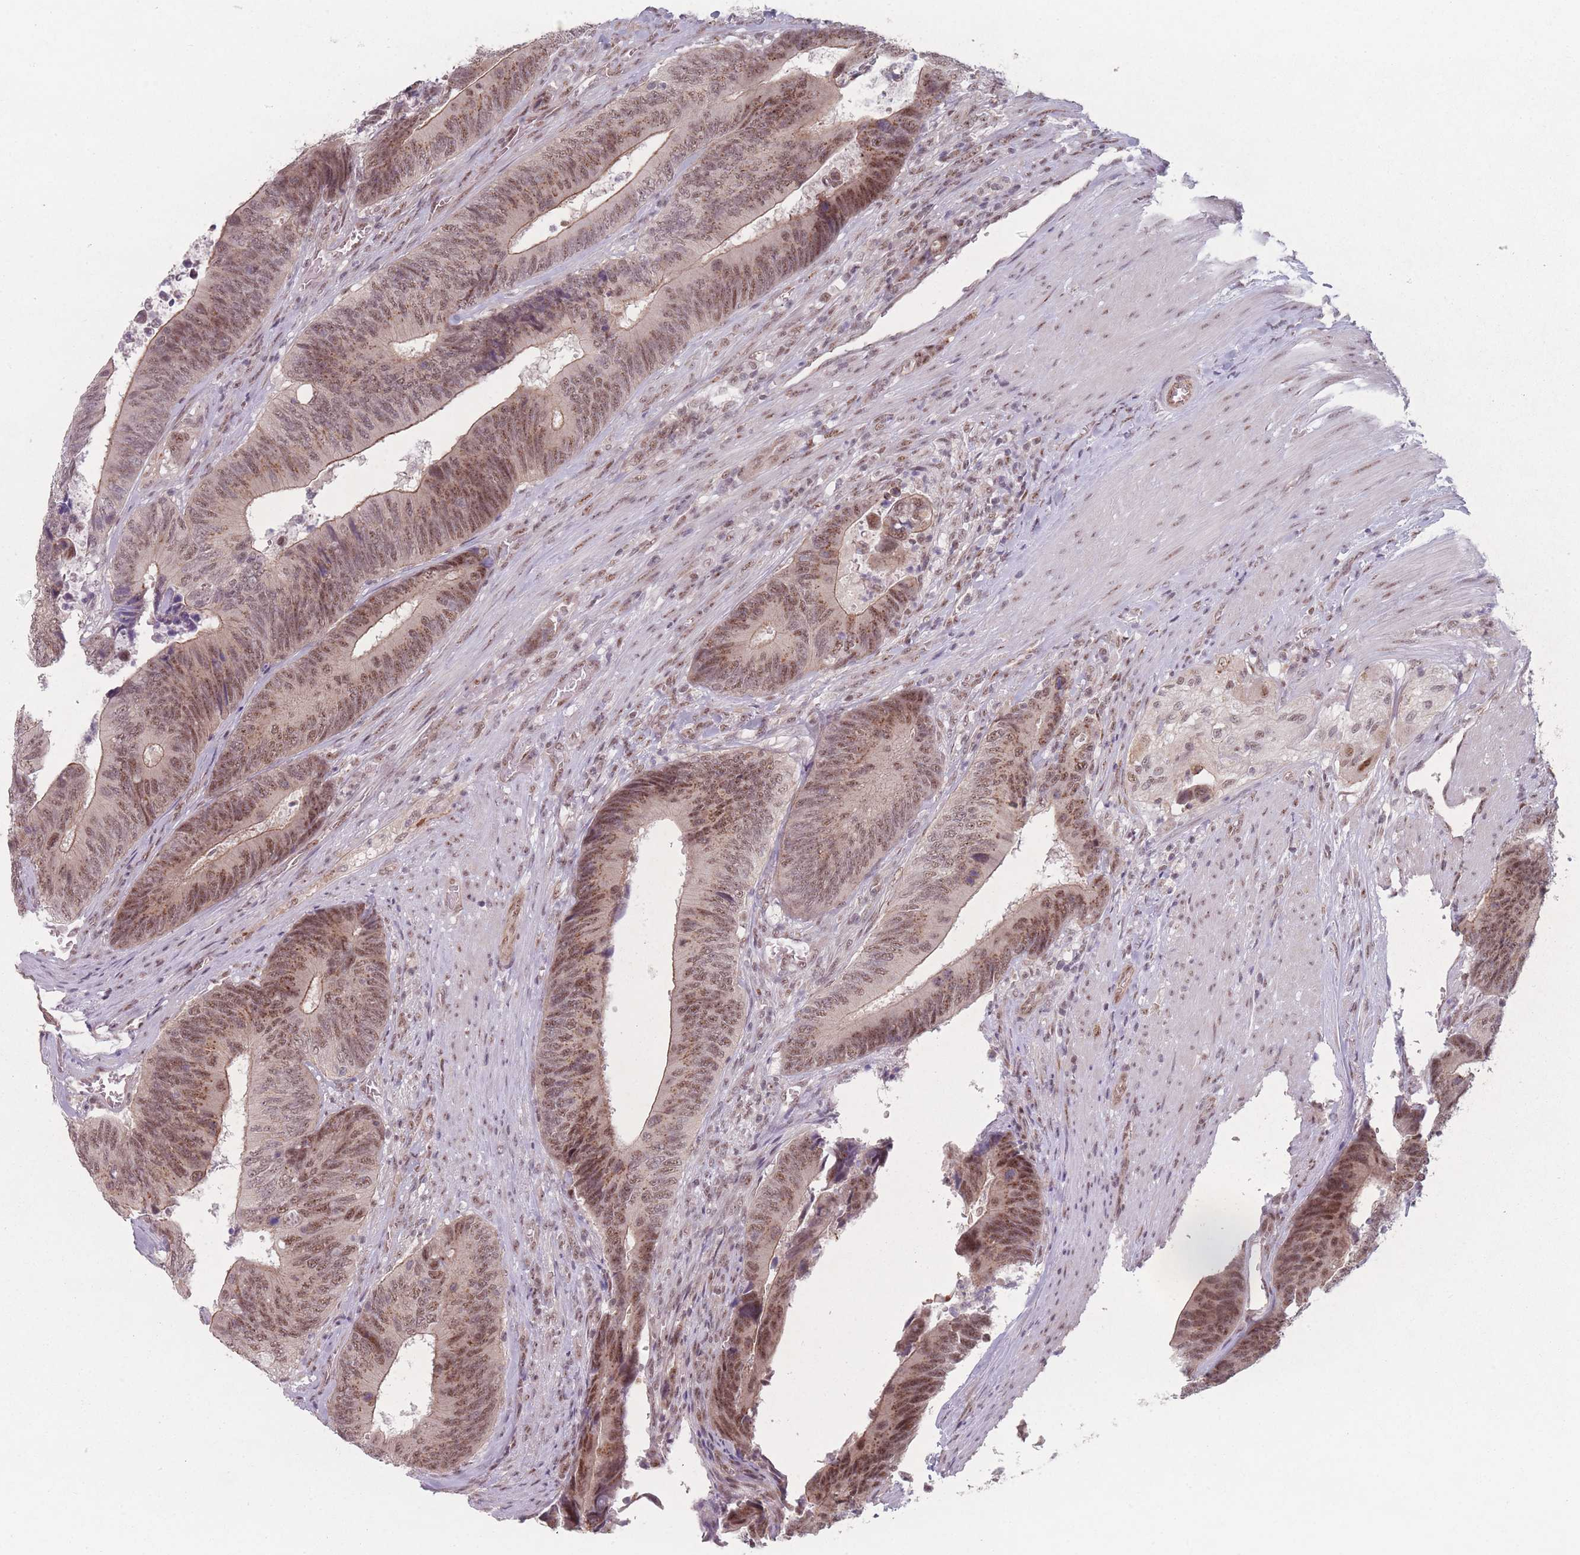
{"staining": {"intensity": "moderate", "quantity": ">75%", "location": "nuclear"}, "tissue": "colorectal cancer", "cell_type": "Tumor cells", "image_type": "cancer", "snomed": [{"axis": "morphology", "description": "Adenocarcinoma, NOS"}, {"axis": "topography", "description": "Colon"}], "caption": "Moderate nuclear staining is appreciated in approximately >75% of tumor cells in adenocarcinoma (colorectal). The protein of interest is shown in brown color, while the nuclei are stained blue.", "gene": "ZC3H14", "patient": {"sex": "male", "age": 87}}